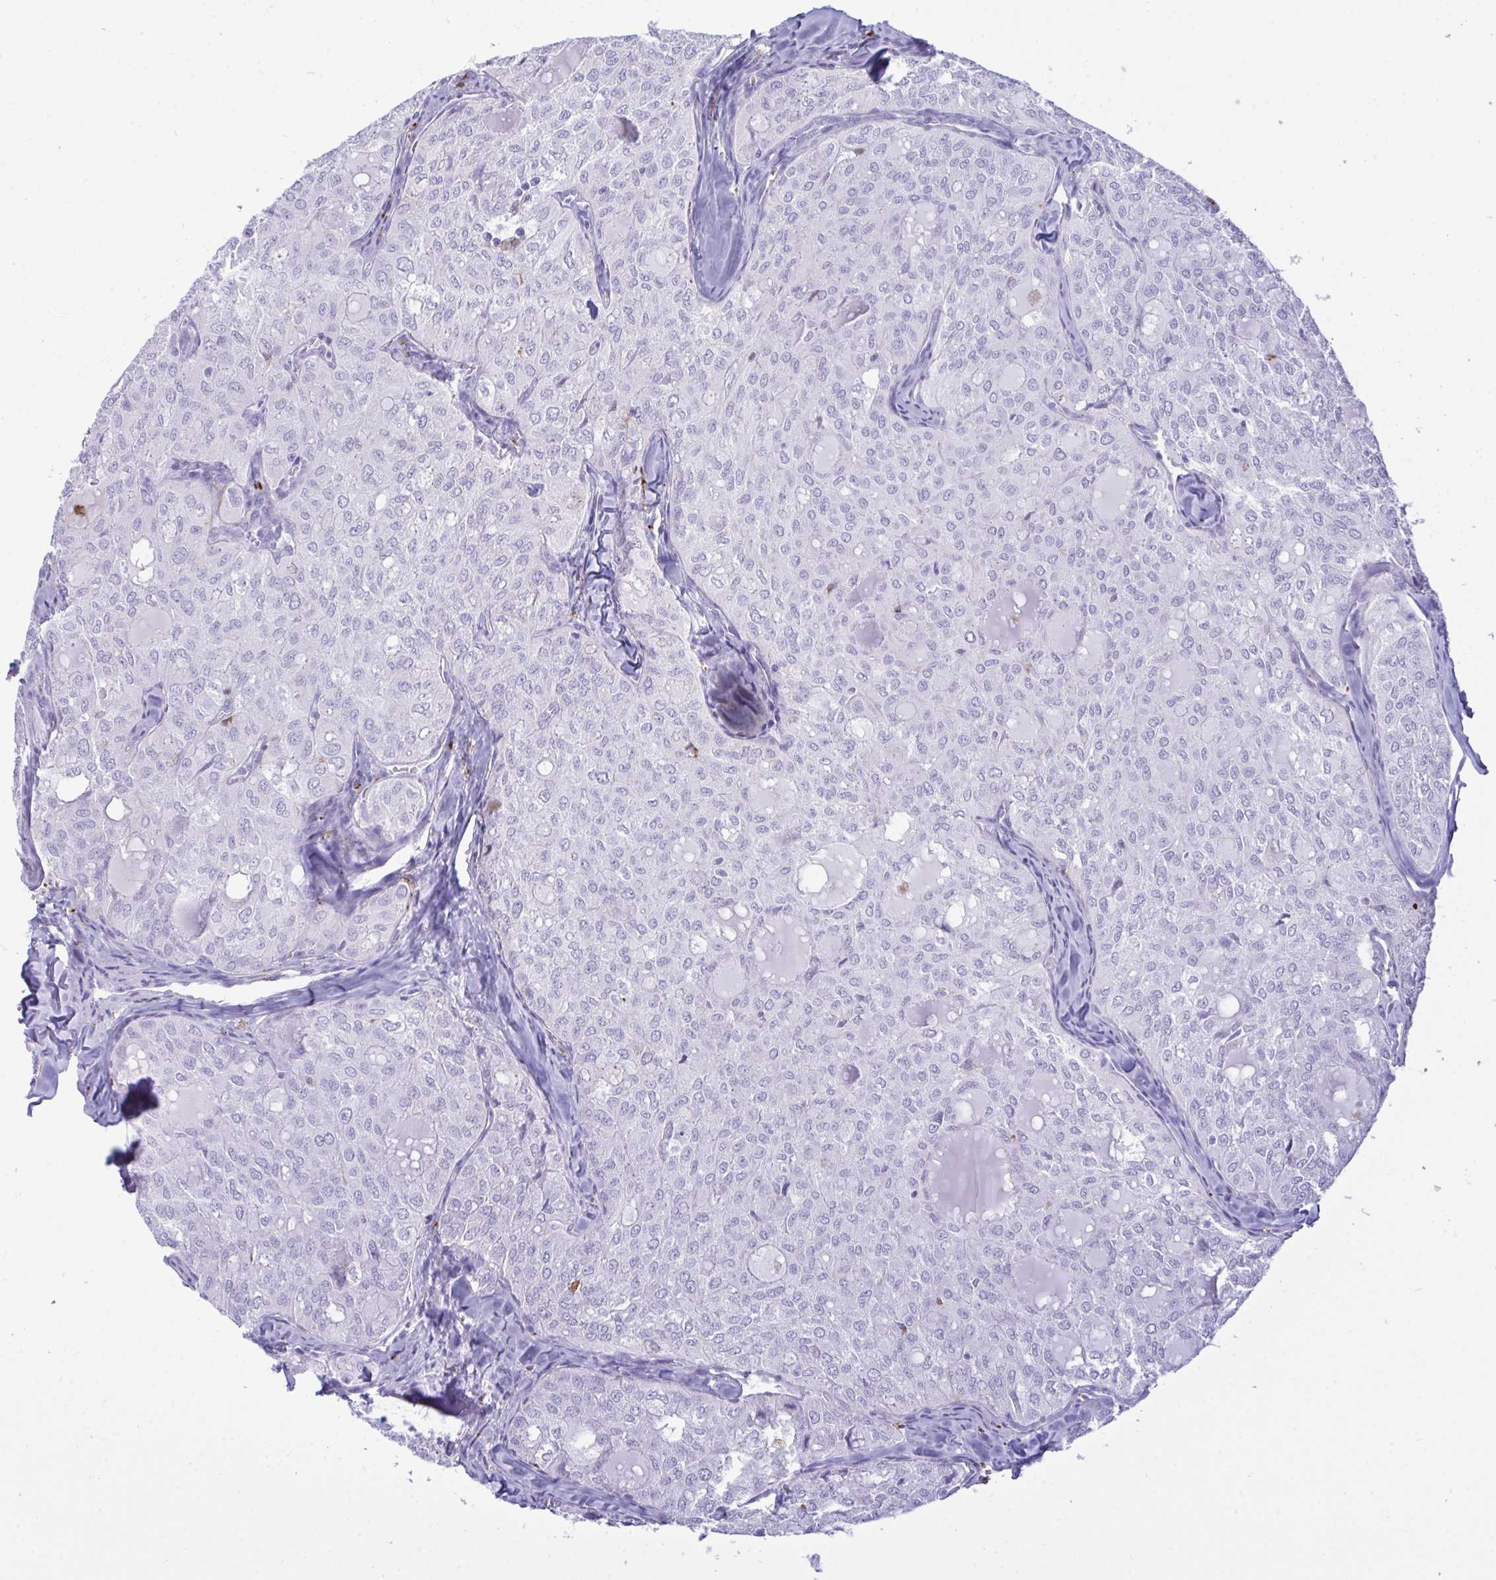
{"staining": {"intensity": "negative", "quantity": "none", "location": "none"}, "tissue": "thyroid cancer", "cell_type": "Tumor cells", "image_type": "cancer", "snomed": [{"axis": "morphology", "description": "Follicular adenoma carcinoma, NOS"}, {"axis": "topography", "description": "Thyroid gland"}], "caption": "An immunohistochemistry micrograph of thyroid cancer (follicular adenoma carcinoma) is shown. There is no staining in tumor cells of thyroid cancer (follicular adenoma carcinoma).", "gene": "CPVL", "patient": {"sex": "male", "age": 75}}